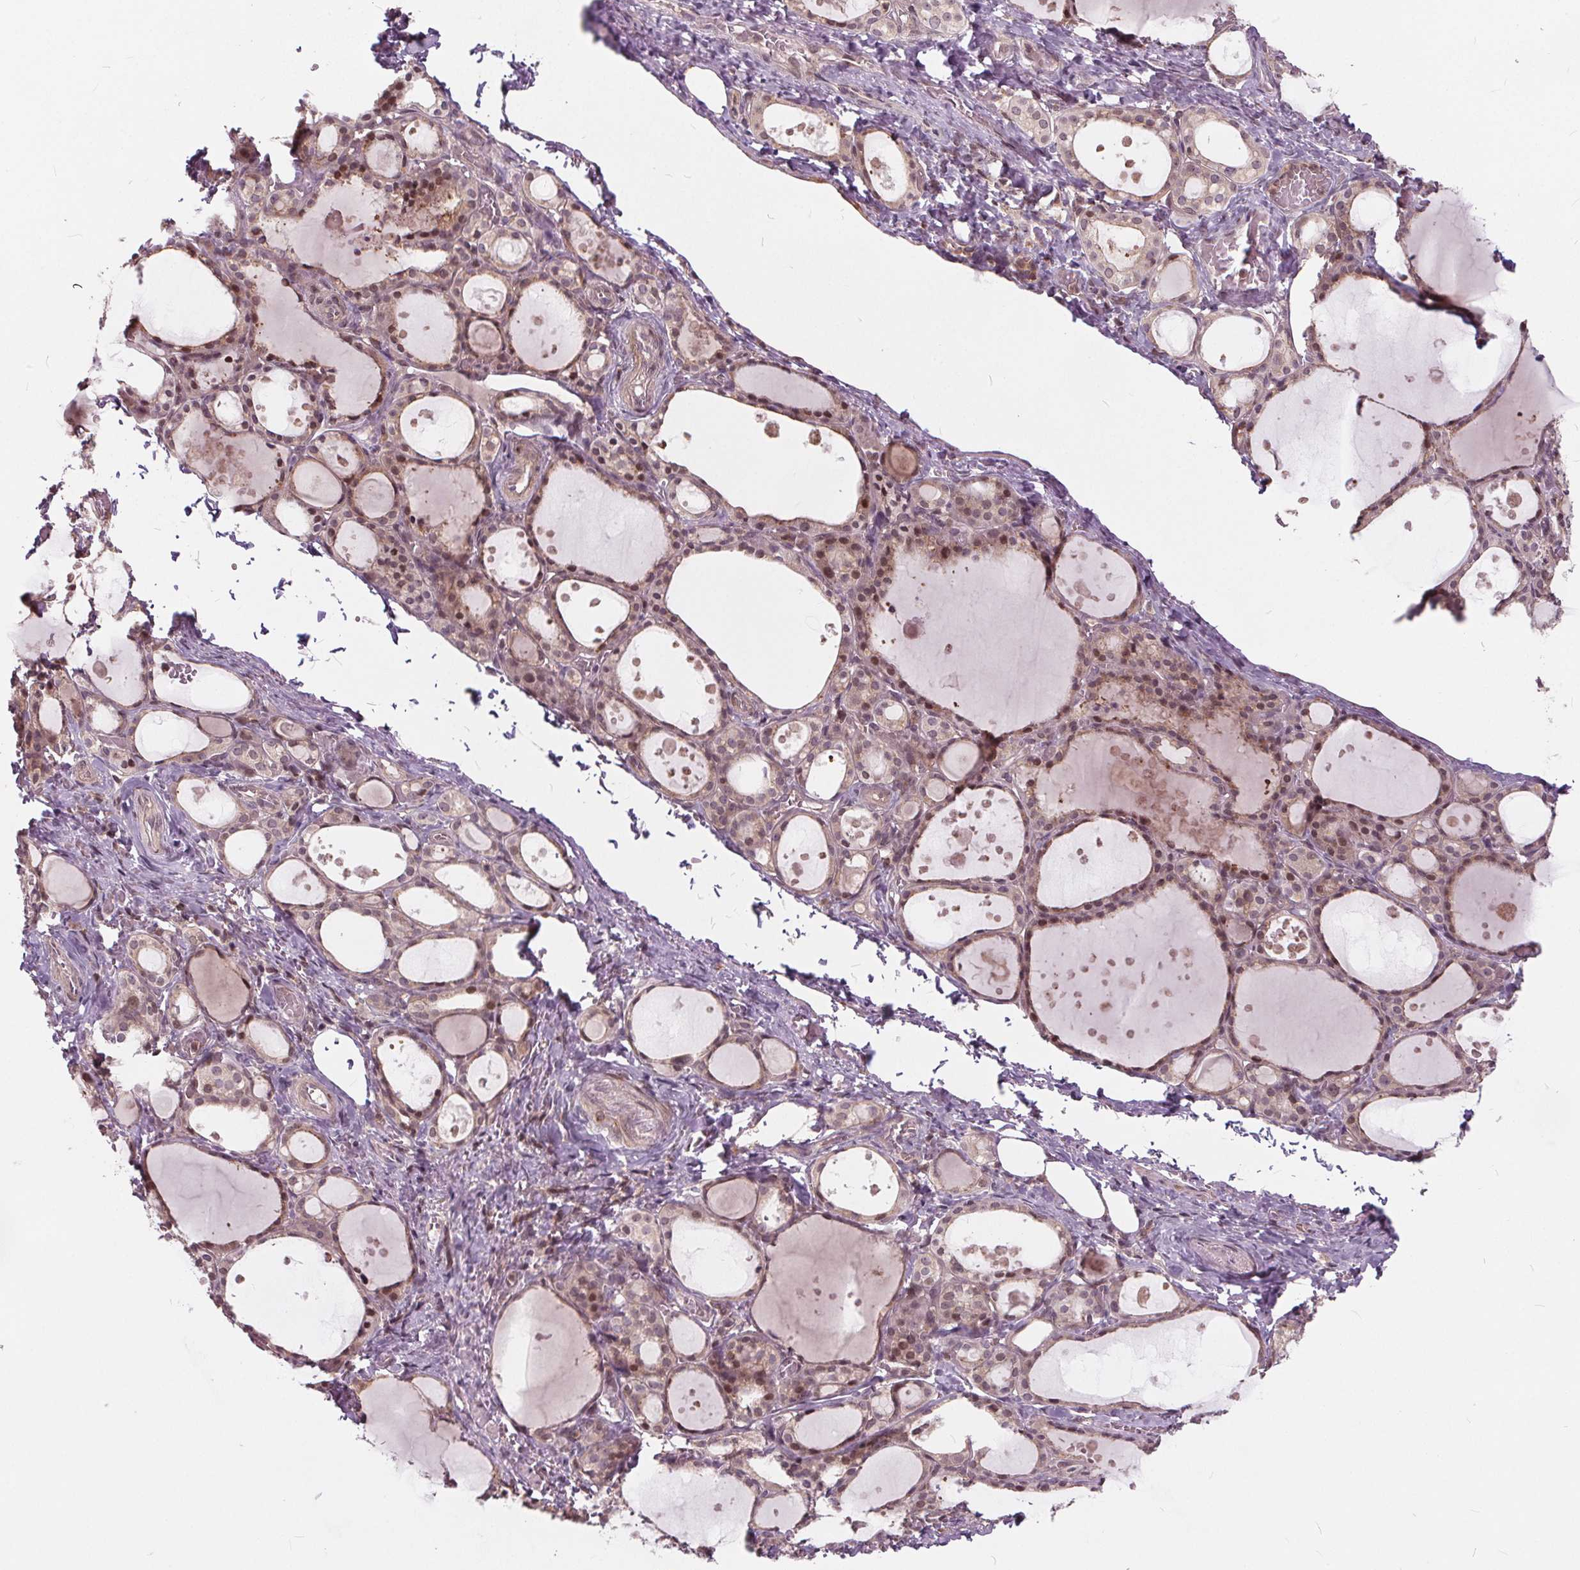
{"staining": {"intensity": "moderate", "quantity": "25%-75%", "location": "nuclear"}, "tissue": "thyroid gland", "cell_type": "Glandular cells", "image_type": "normal", "snomed": [{"axis": "morphology", "description": "Normal tissue, NOS"}, {"axis": "topography", "description": "Thyroid gland"}], "caption": "Immunohistochemistry (DAB) staining of normal thyroid gland shows moderate nuclear protein staining in about 25%-75% of glandular cells. Using DAB (brown) and hematoxylin (blue) stains, captured at high magnification using brightfield microscopy.", "gene": "HIF1AN", "patient": {"sex": "male", "age": 68}}